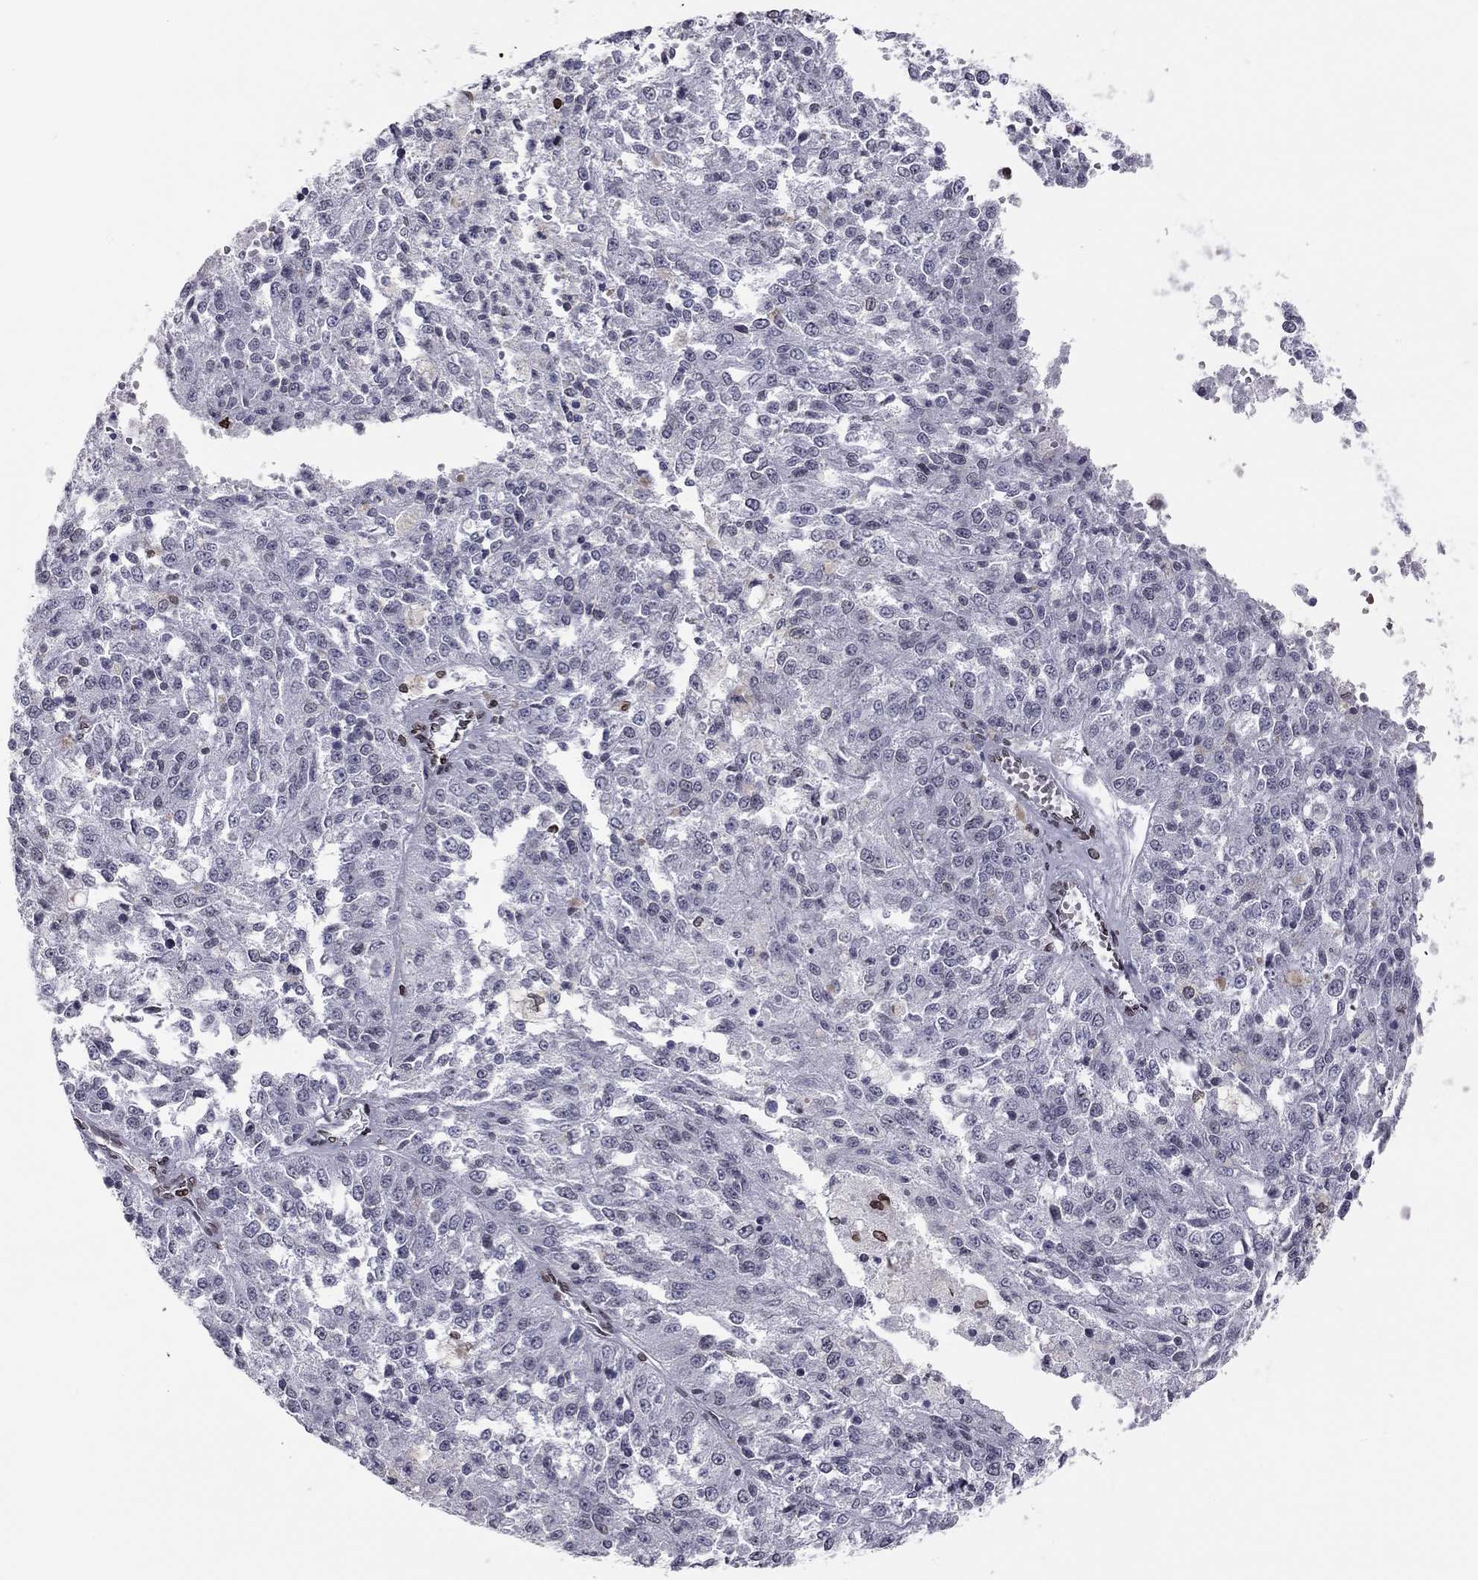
{"staining": {"intensity": "negative", "quantity": "none", "location": "none"}, "tissue": "melanoma", "cell_type": "Tumor cells", "image_type": "cancer", "snomed": [{"axis": "morphology", "description": "Malignant melanoma, Metastatic site"}, {"axis": "topography", "description": "Lymph node"}], "caption": "The histopathology image reveals no significant positivity in tumor cells of melanoma. (IHC, brightfield microscopy, high magnification).", "gene": "ESPL1", "patient": {"sex": "female", "age": 64}}